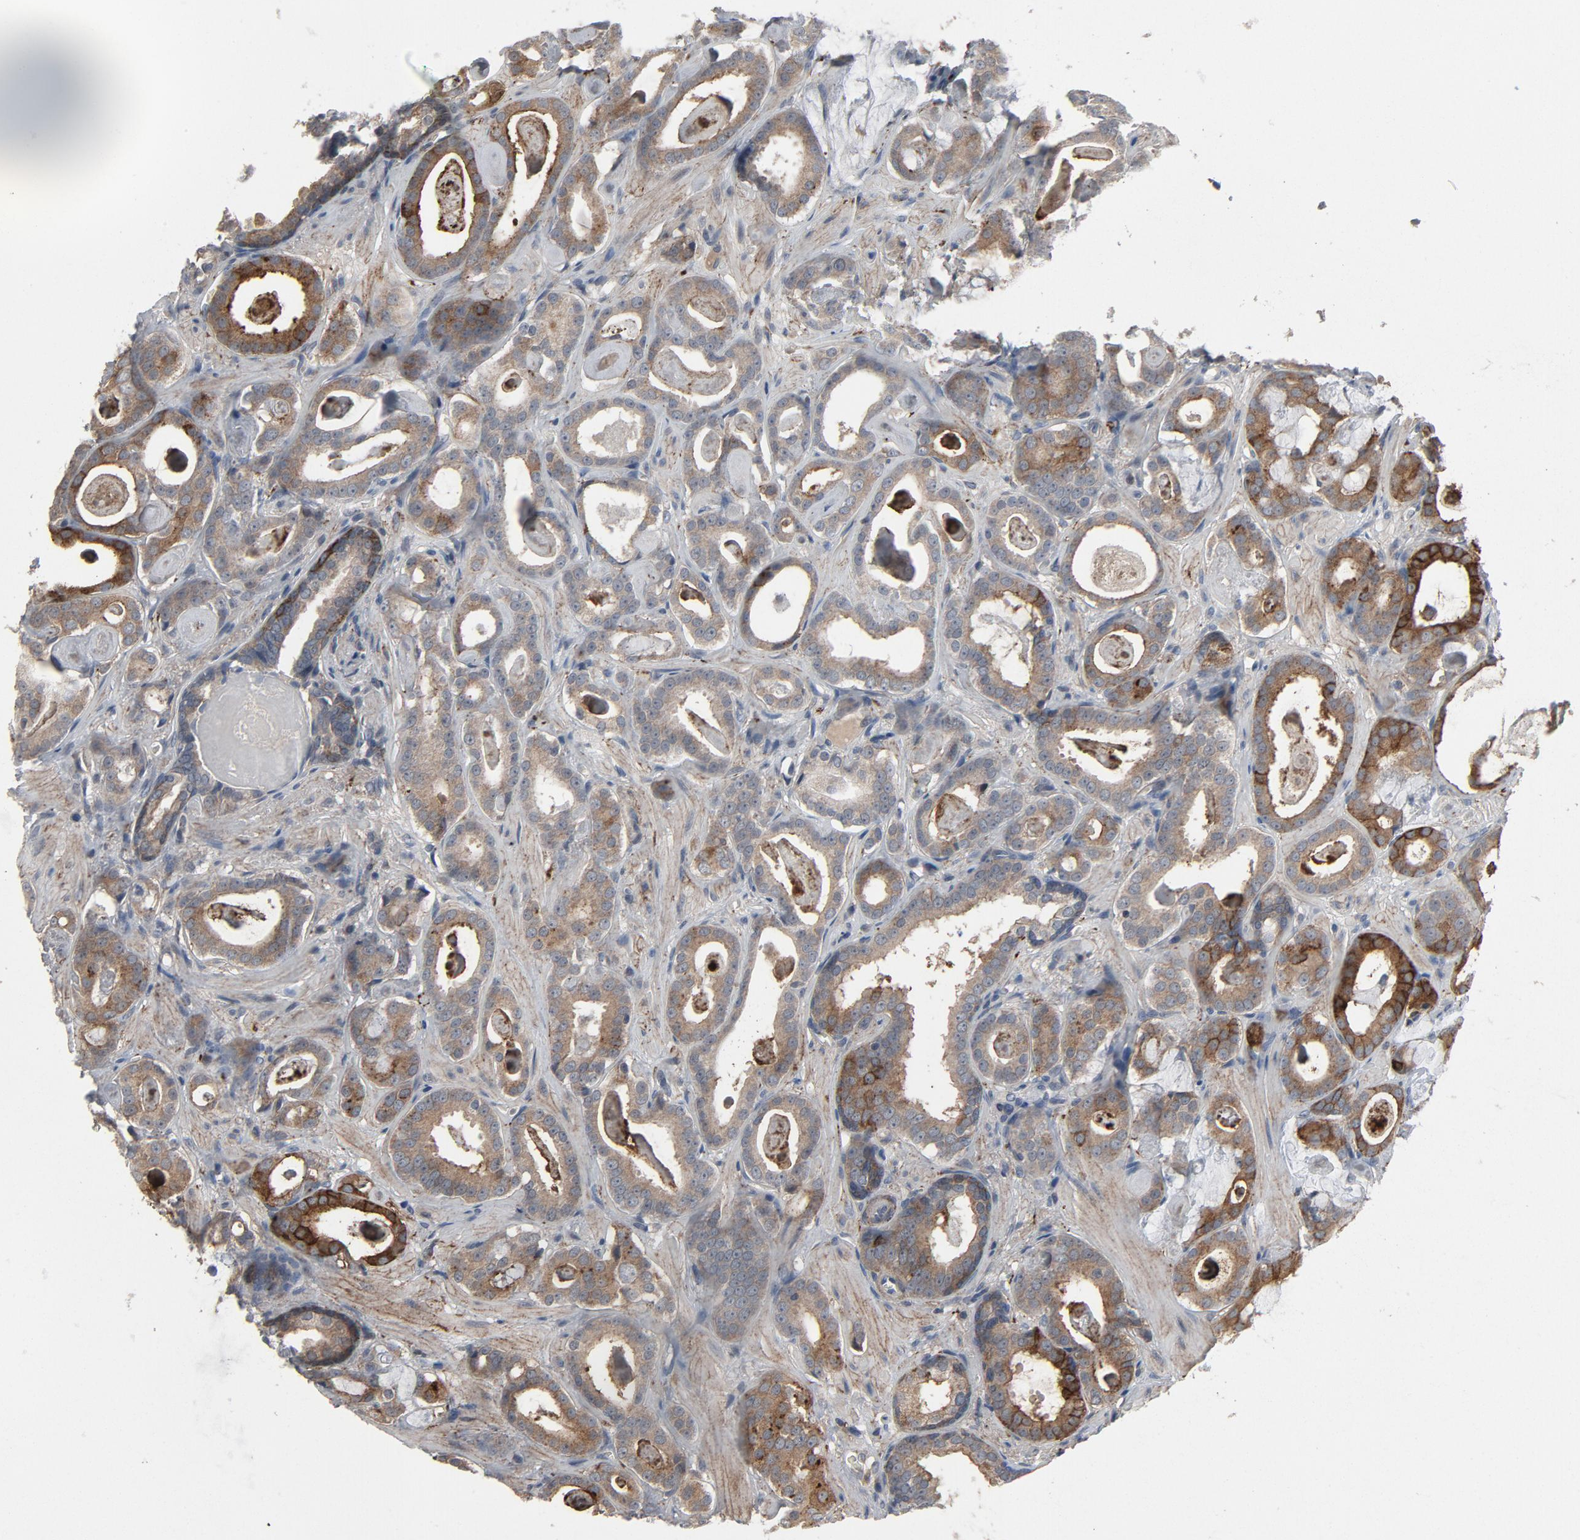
{"staining": {"intensity": "moderate", "quantity": ">75%", "location": "cytoplasmic/membranous"}, "tissue": "prostate cancer", "cell_type": "Tumor cells", "image_type": "cancer", "snomed": [{"axis": "morphology", "description": "Adenocarcinoma, Low grade"}, {"axis": "topography", "description": "Prostate"}], "caption": "Prostate cancer (low-grade adenocarcinoma) stained with DAB immunohistochemistry (IHC) demonstrates medium levels of moderate cytoplasmic/membranous staining in about >75% of tumor cells.", "gene": "PDZD4", "patient": {"sex": "male", "age": 57}}